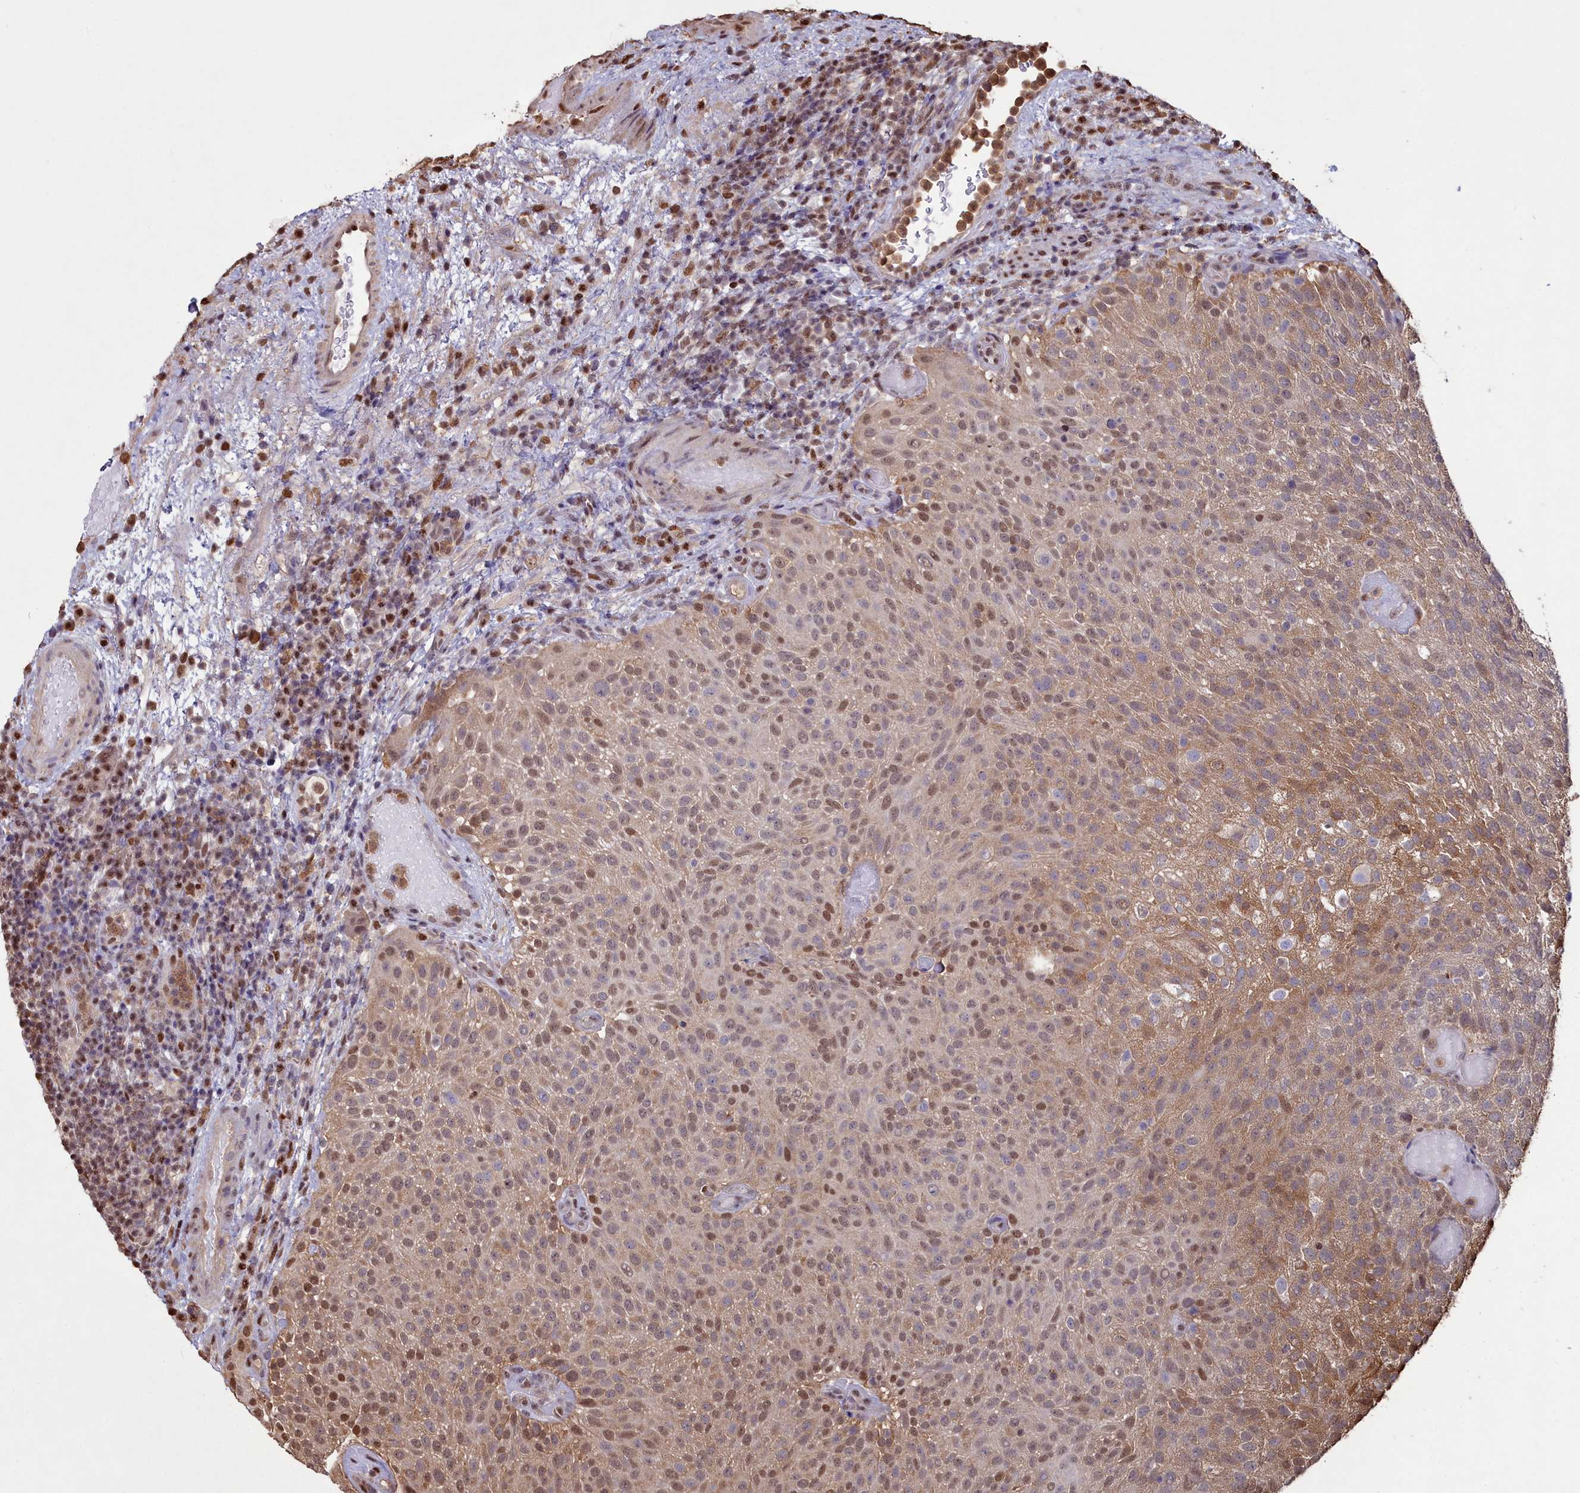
{"staining": {"intensity": "moderate", "quantity": ">75%", "location": "cytoplasmic/membranous,nuclear"}, "tissue": "urothelial cancer", "cell_type": "Tumor cells", "image_type": "cancer", "snomed": [{"axis": "morphology", "description": "Urothelial carcinoma, Low grade"}, {"axis": "topography", "description": "Urinary bladder"}], "caption": "This photomicrograph exhibits immunohistochemistry (IHC) staining of human urothelial cancer, with medium moderate cytoplasmic/membranous and nuclear expression in about >75% of tumor cells.", "gene": "GAPDH", "patient": {"sex": "male", "age": 78}}